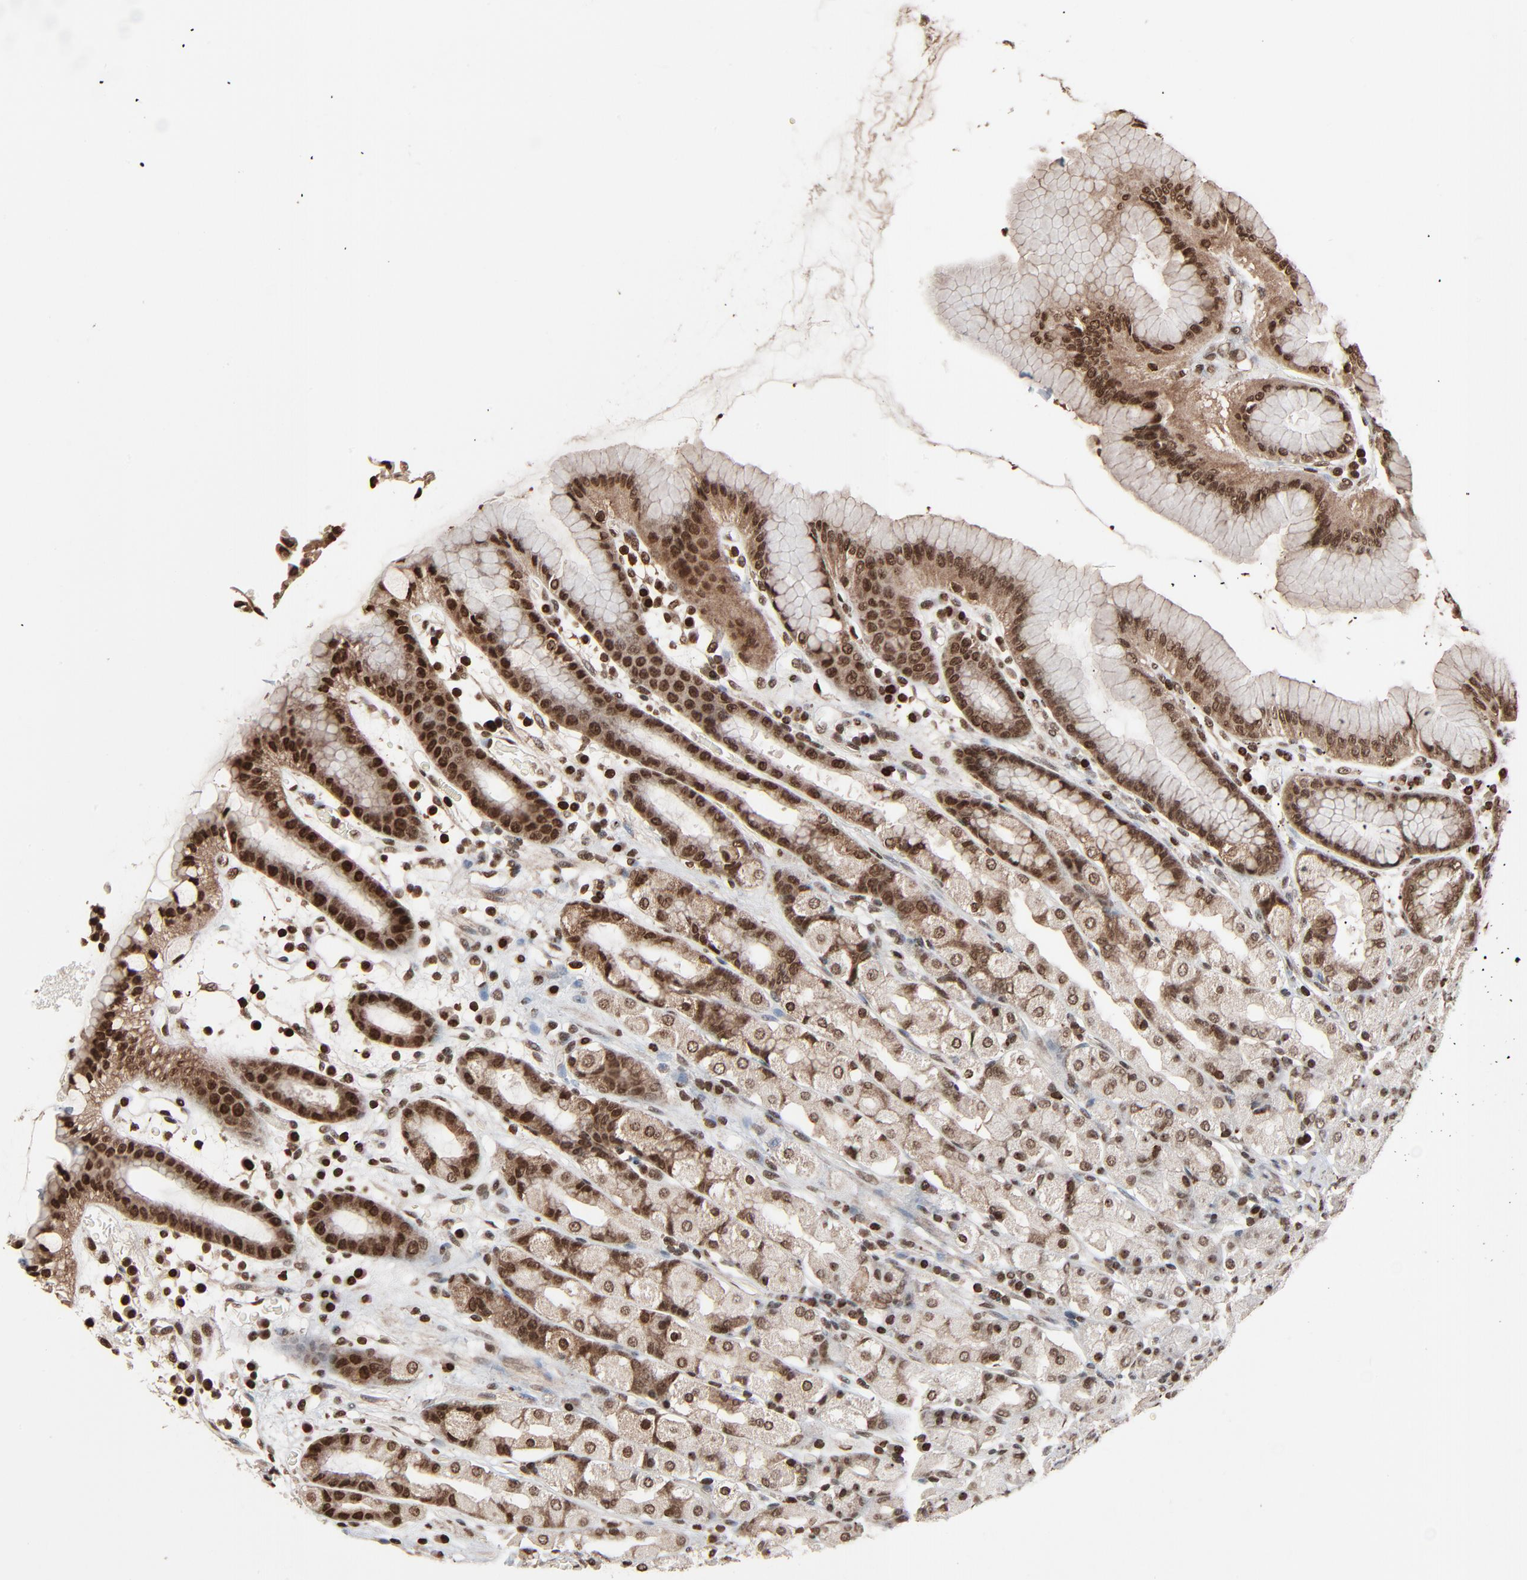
{"staining": {"intensity": "strong", "quantity": ">75%", "location": "nuclear"}, "tissue": "stomach", "cell_type": "Glandular cells", "image_type": "normal", "snomed": [{"axis": "morphology", "description": "Normal tissue, NOS"}, {"axis": "topography", "description": "Stomach, upper"}], "caption": "A histopathology image of human stomach stained for a protein shows strong nuclear brown staining in glandular cells. Nuclei are stained in blue.", "gene": "RPS6KA3", "patient": {"sex": "male", "age": 68}}